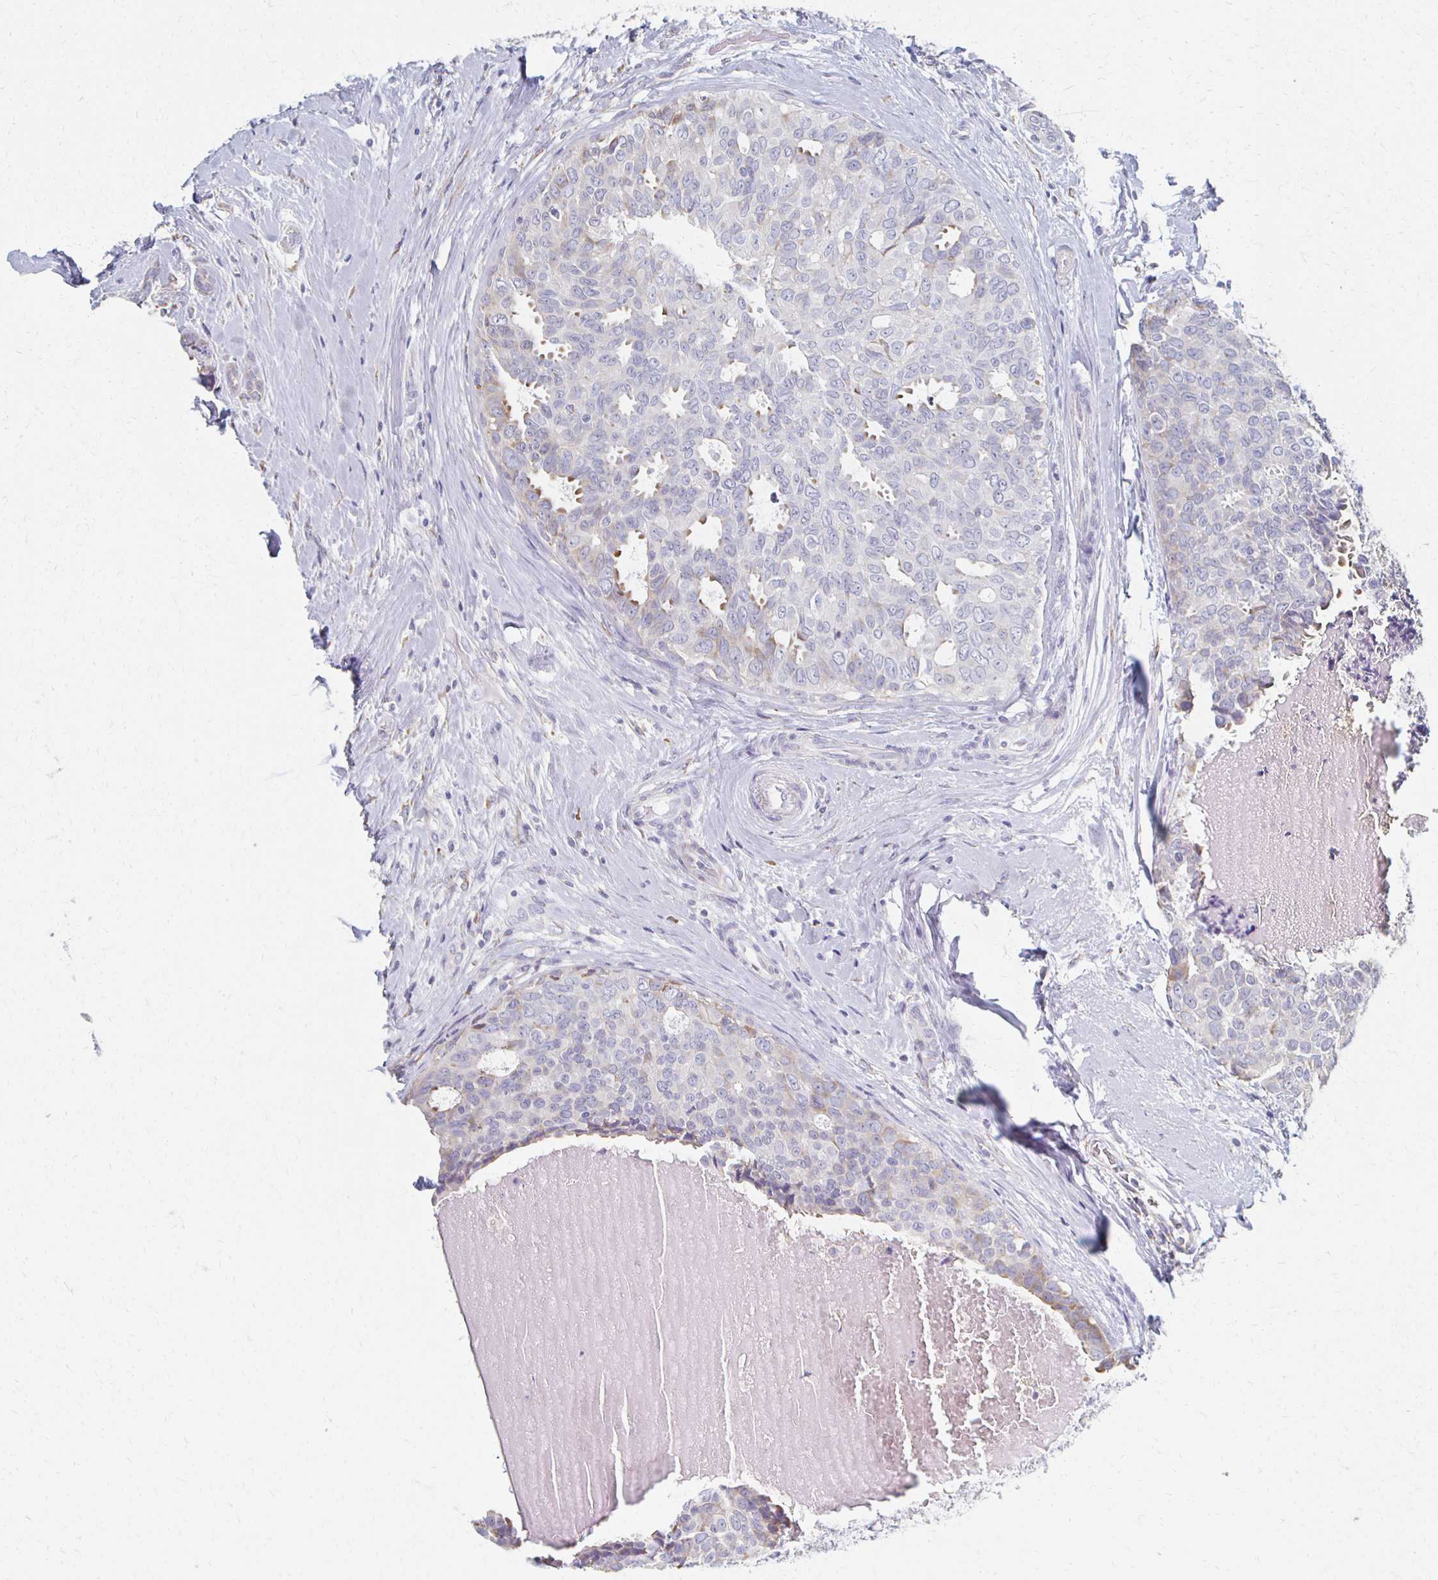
{"staining": {"intensity": "negative", "quantity": "none", "location": "none"}, "tissue": "breast cancer", "cell_type": "Tumor cells", "image_type": "cancer", "snomed": [{"axis": "morphology", "description": "Duct carcinoma"}, {"axis": "topography", "description": "Breast"}], "caption": "This is a histopathology image of immunohistochemistry staining of breast cancer (invasive ductal carcinoma), which shows no positivity in tumor cells. (DAB IHC, high magnification).", "gene": "ATP1A3", "patient": {"sex": "female", "age": 45}}